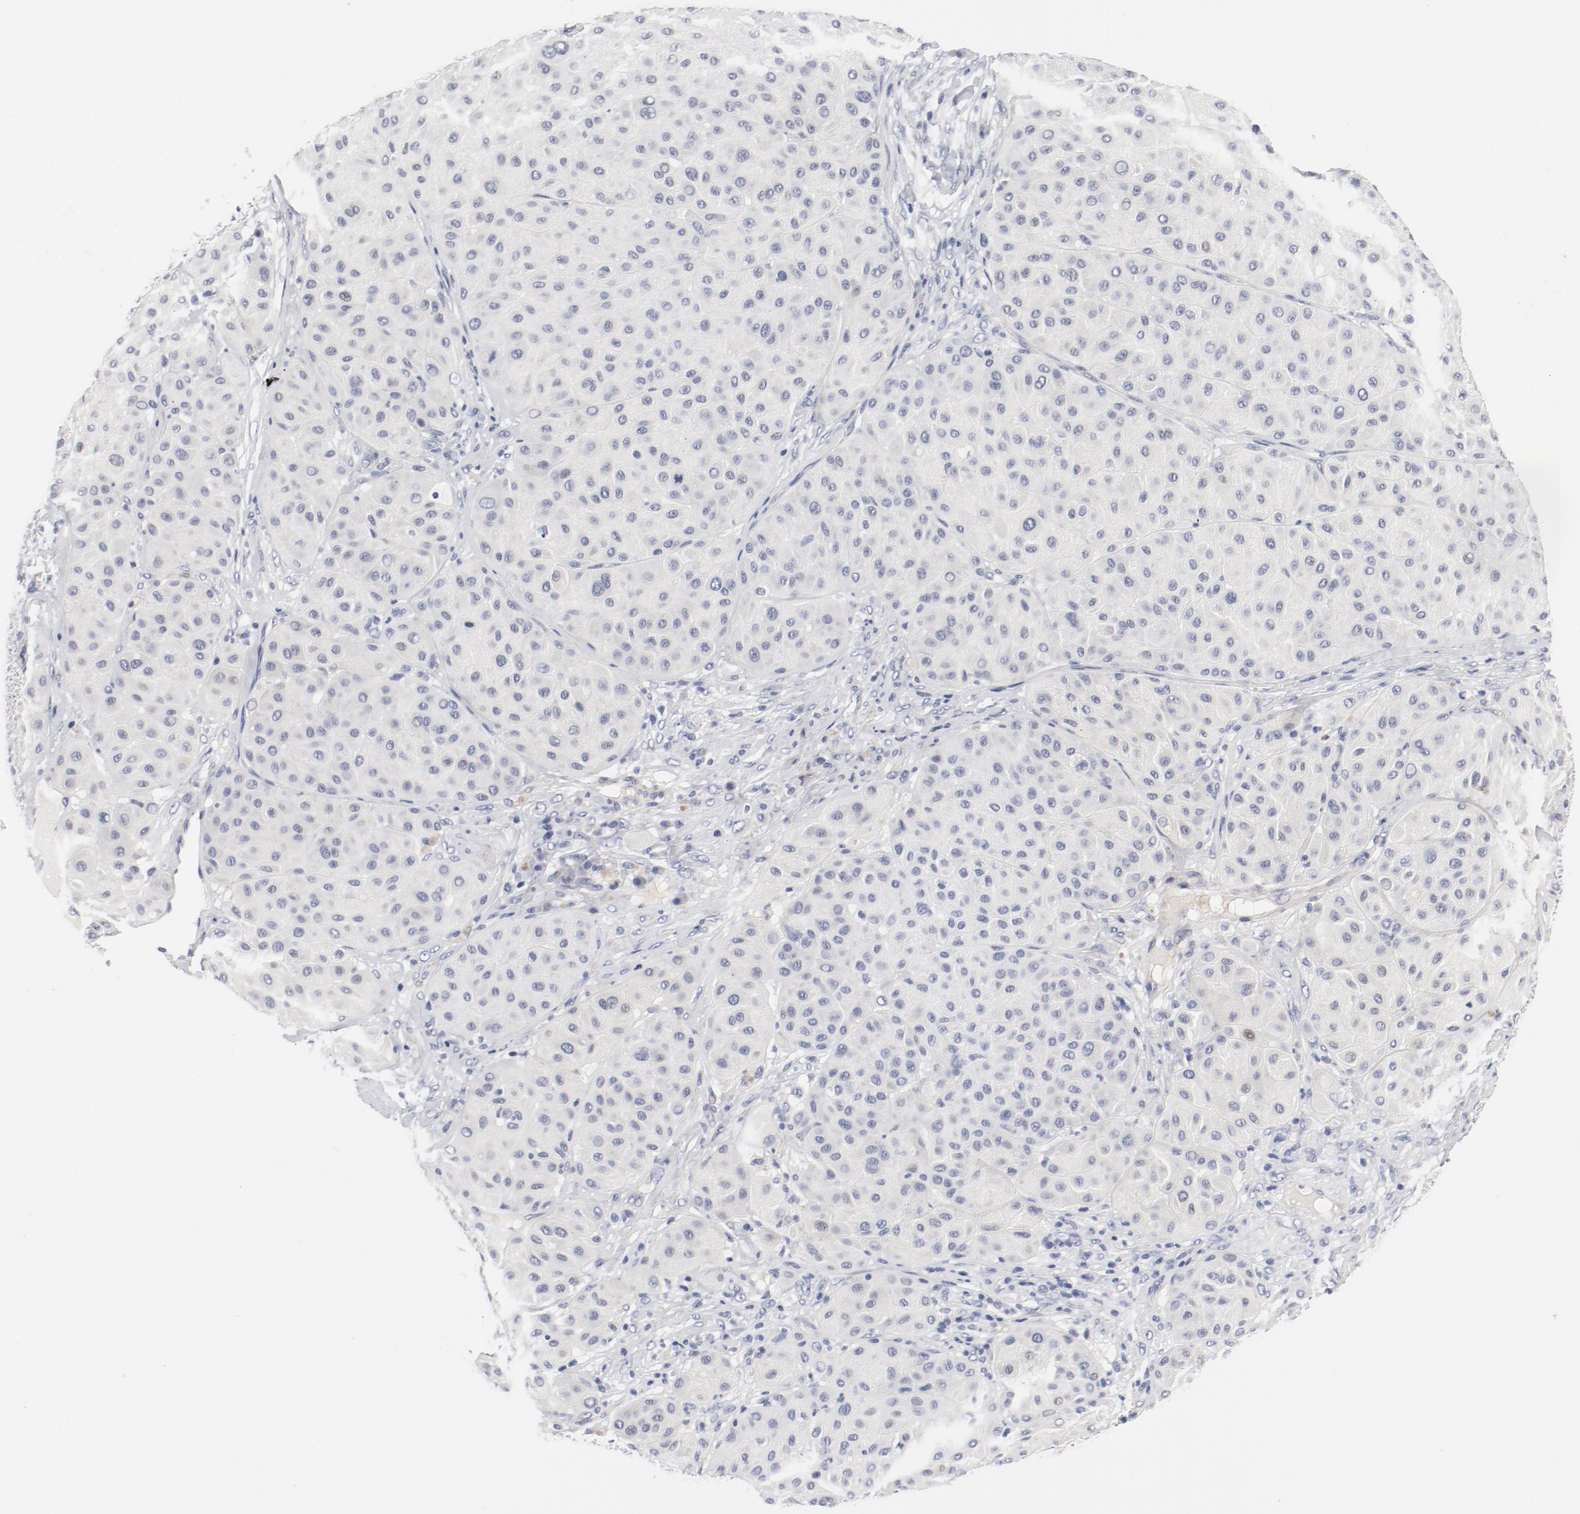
{"staining": {"intensity": "negative", "quantity": "none", "location": "none"}, "tissue": "melanoma", "cell_type": "Tumor cells", "image_type": "cancer", "snomed": [{"axis": "morphology", "description": "Normal tissue, NOS"}, {"axis": "morphology", "description": "Malignant melanoma, Metastatic site"}, {"axis": "topography", "description": "Skin"}], "caption": "High power microscopy image of an immunohistochemistry photomicrograph of melanoma, revealing no significant staining in tumor cells.", "gene": "KCNK13", "patient": {"sex": "male", "age": 41}}